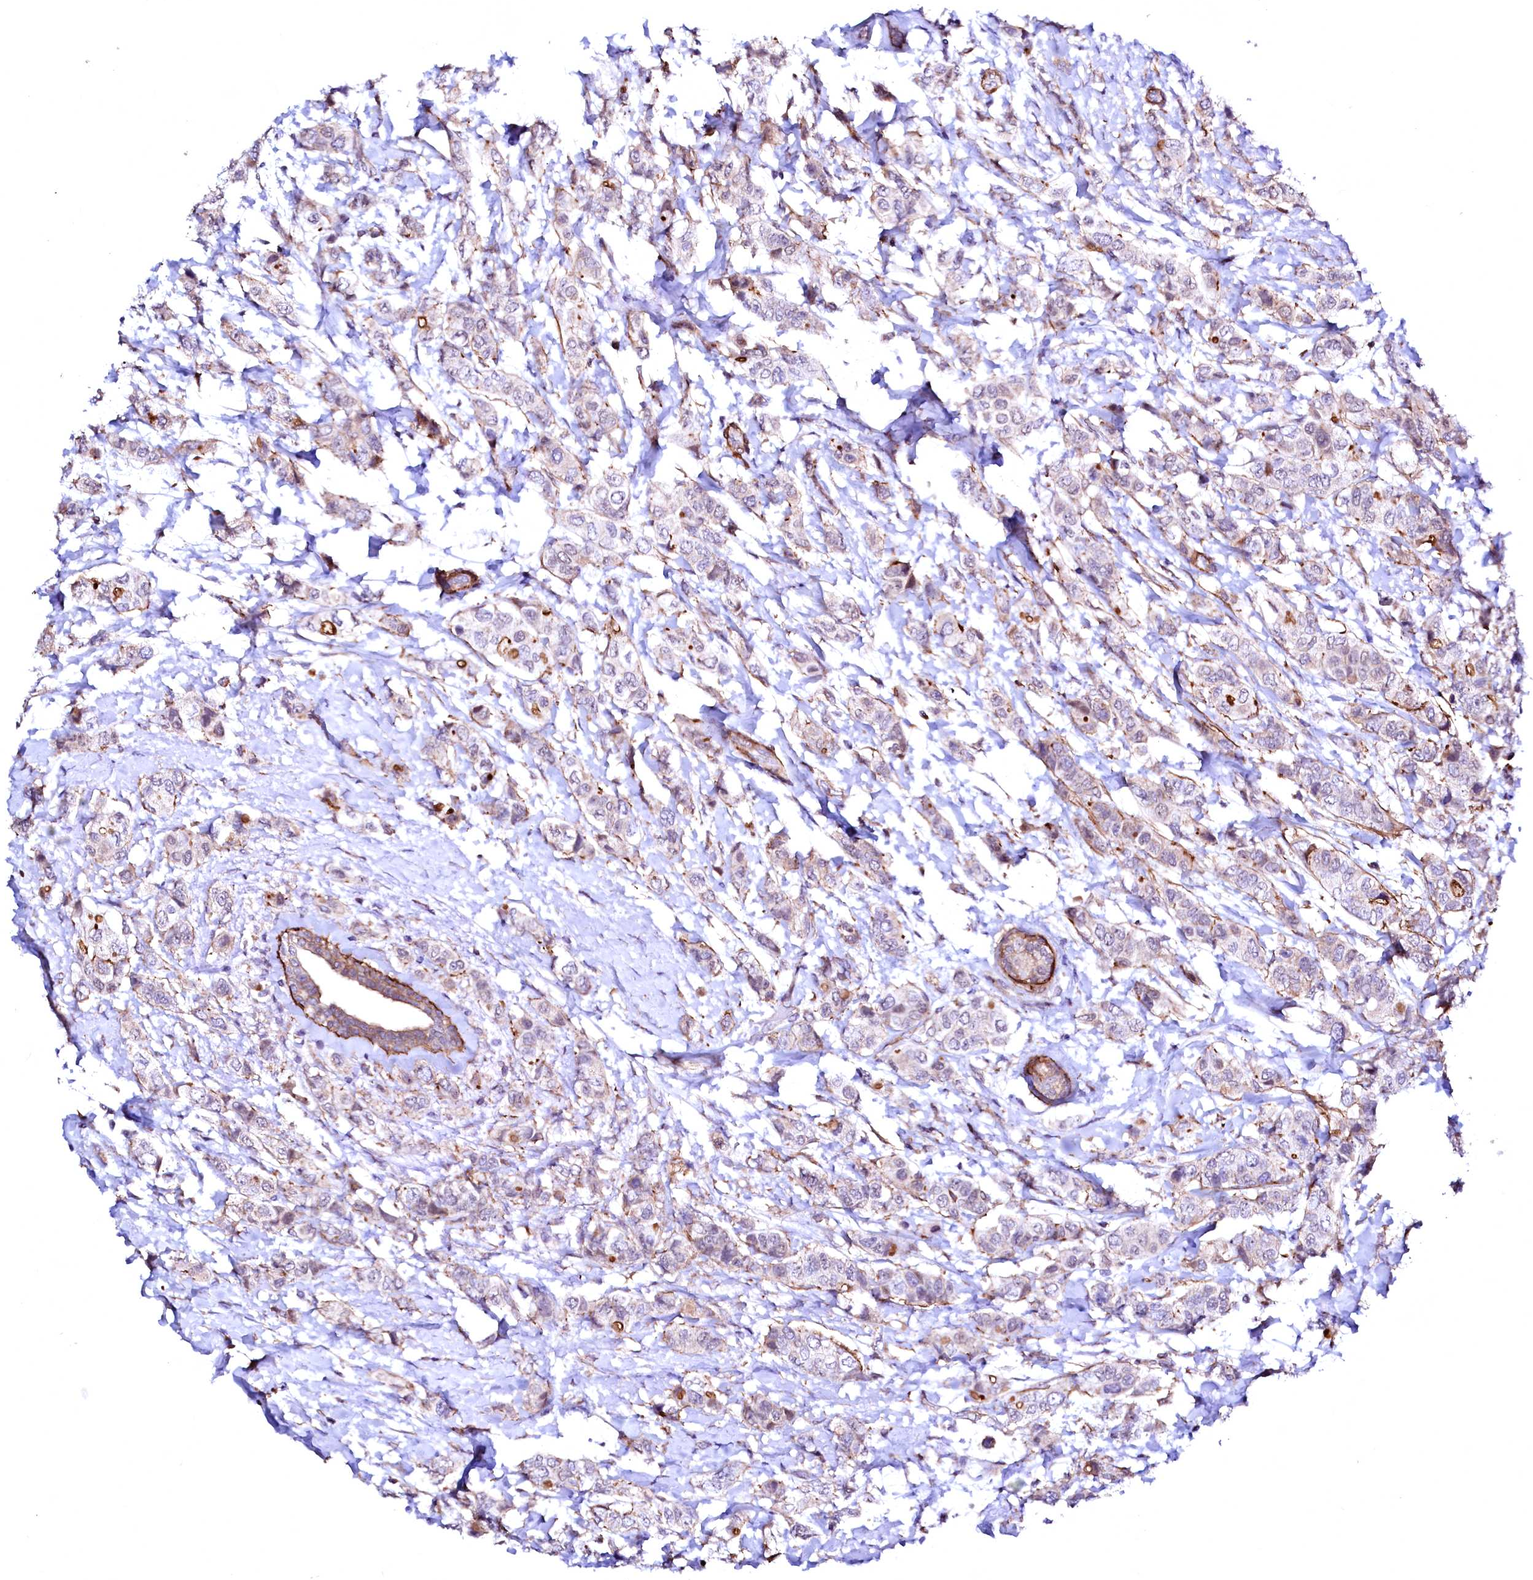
{"staining": {"intensity": "weak", "quantity": "<25%", "location": "cytoplasmic/membranous"}, "tissue": "breast cancer", "cell_type": "Tumor cells", "image_type": "cancer", "snomed": [{"axis": "morphology", "description": "Lobular carcinoma"}, {"axis": "topography", "description": "Breast"}], "caption": "Breast lobular carcinoma stained for a protein using immunohistochemistry (IHC) shows no expression tumor cells.", "gene": "GPR176", "patient": {"sex": "female", "age": 51}}